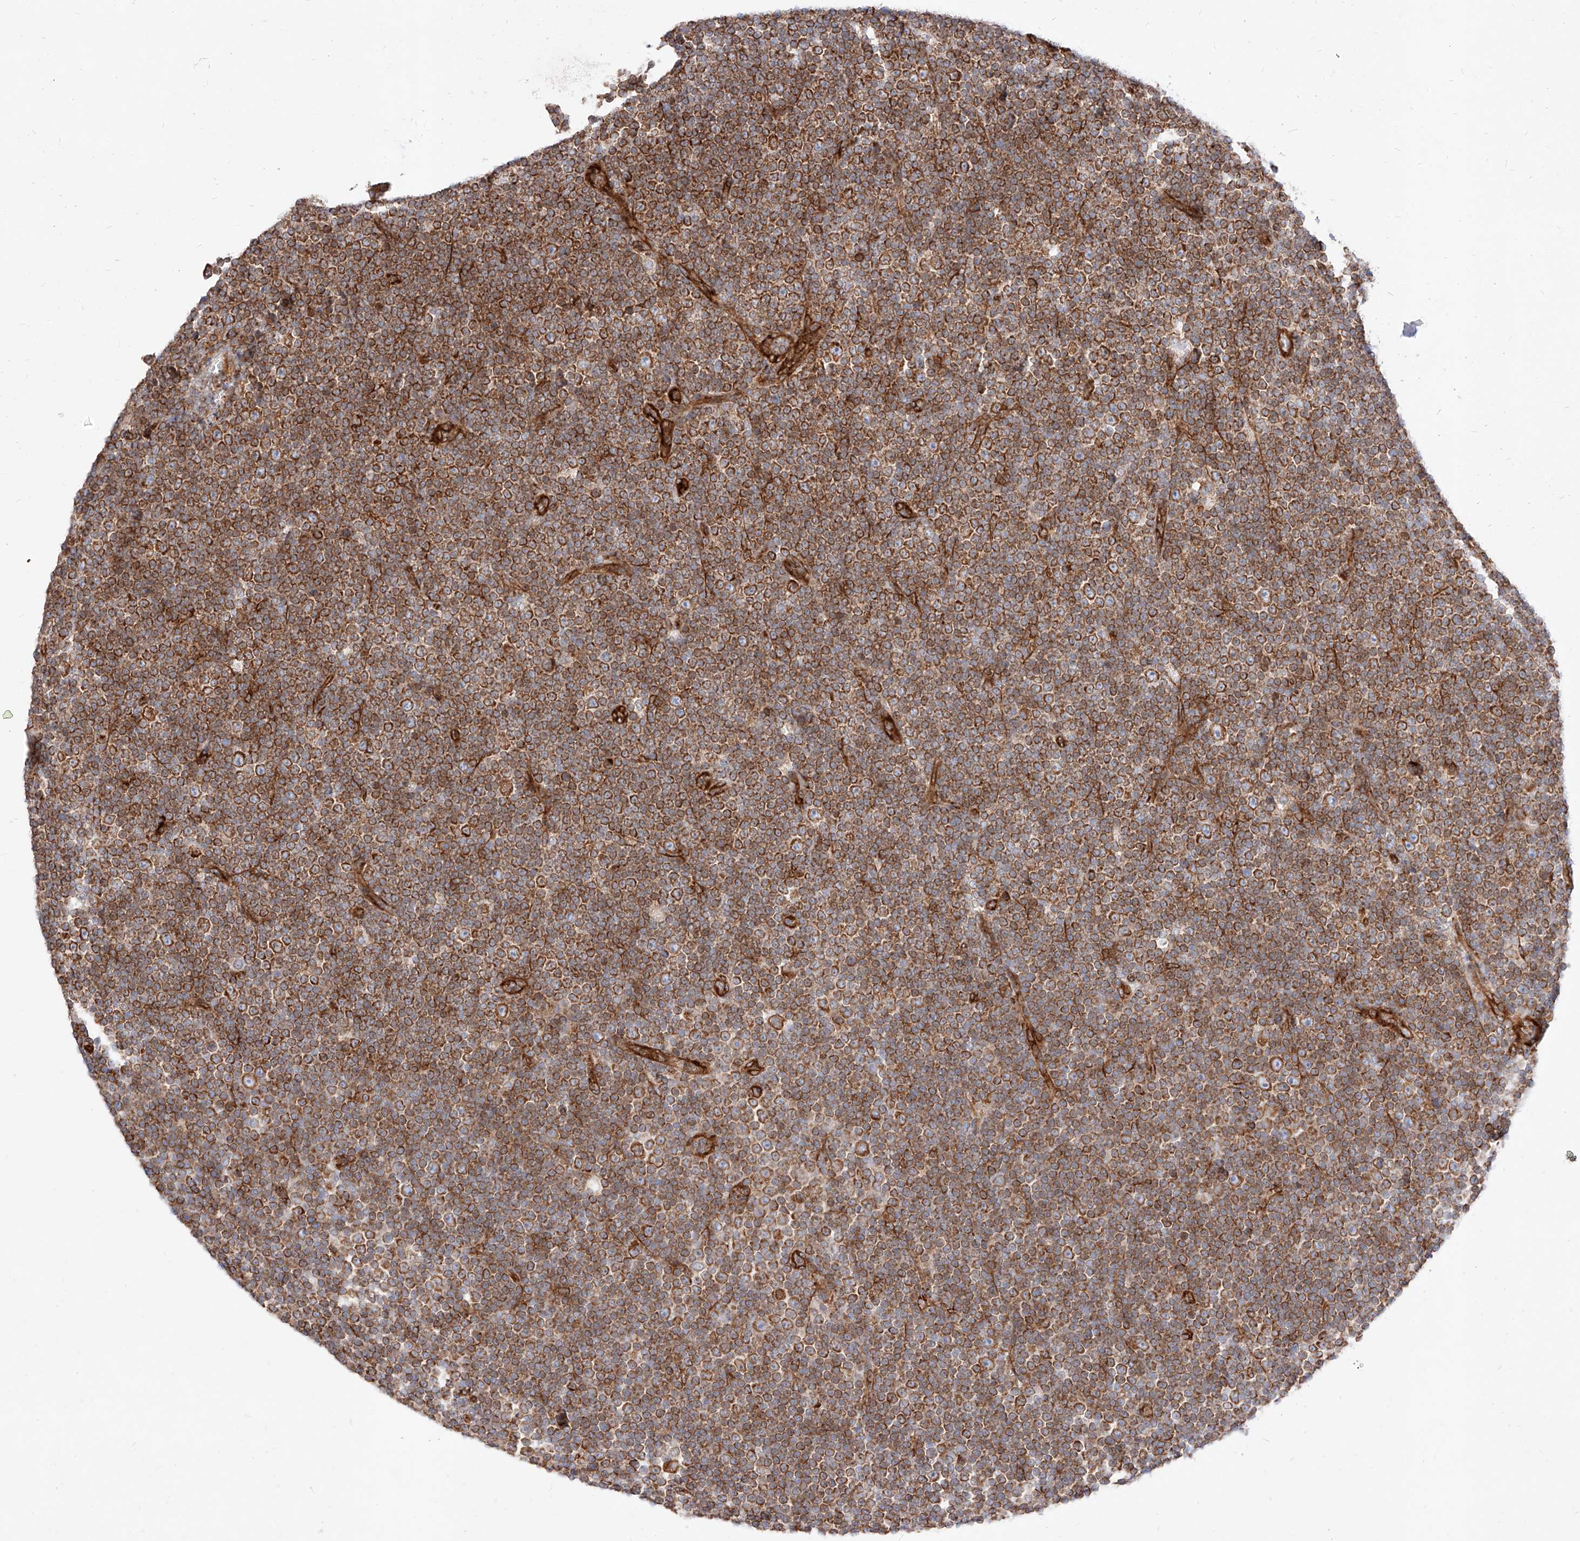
{"staining": {"intensity": "strong", "quantity": ">75%", "location": "cytoplasmic/membranous"}, "tissue": "lymphoma", "cell_type": "Tumor cells", "image_type": "cancer", "snomed": [{"axis": "morphology", "description": "Malignant lymphoma, non-Hodgkin's type, Low grade"}, {"axis": "topography", "description": "Lymph node"}], "caption": "Brown immunohistochemical staining in lymphoma shows strong cytoplasmic/membranous staining in approximately >75% of tumor cells.", "gene": "CSGALNACT2", "patient": {"sex": "female", "age": 67}}